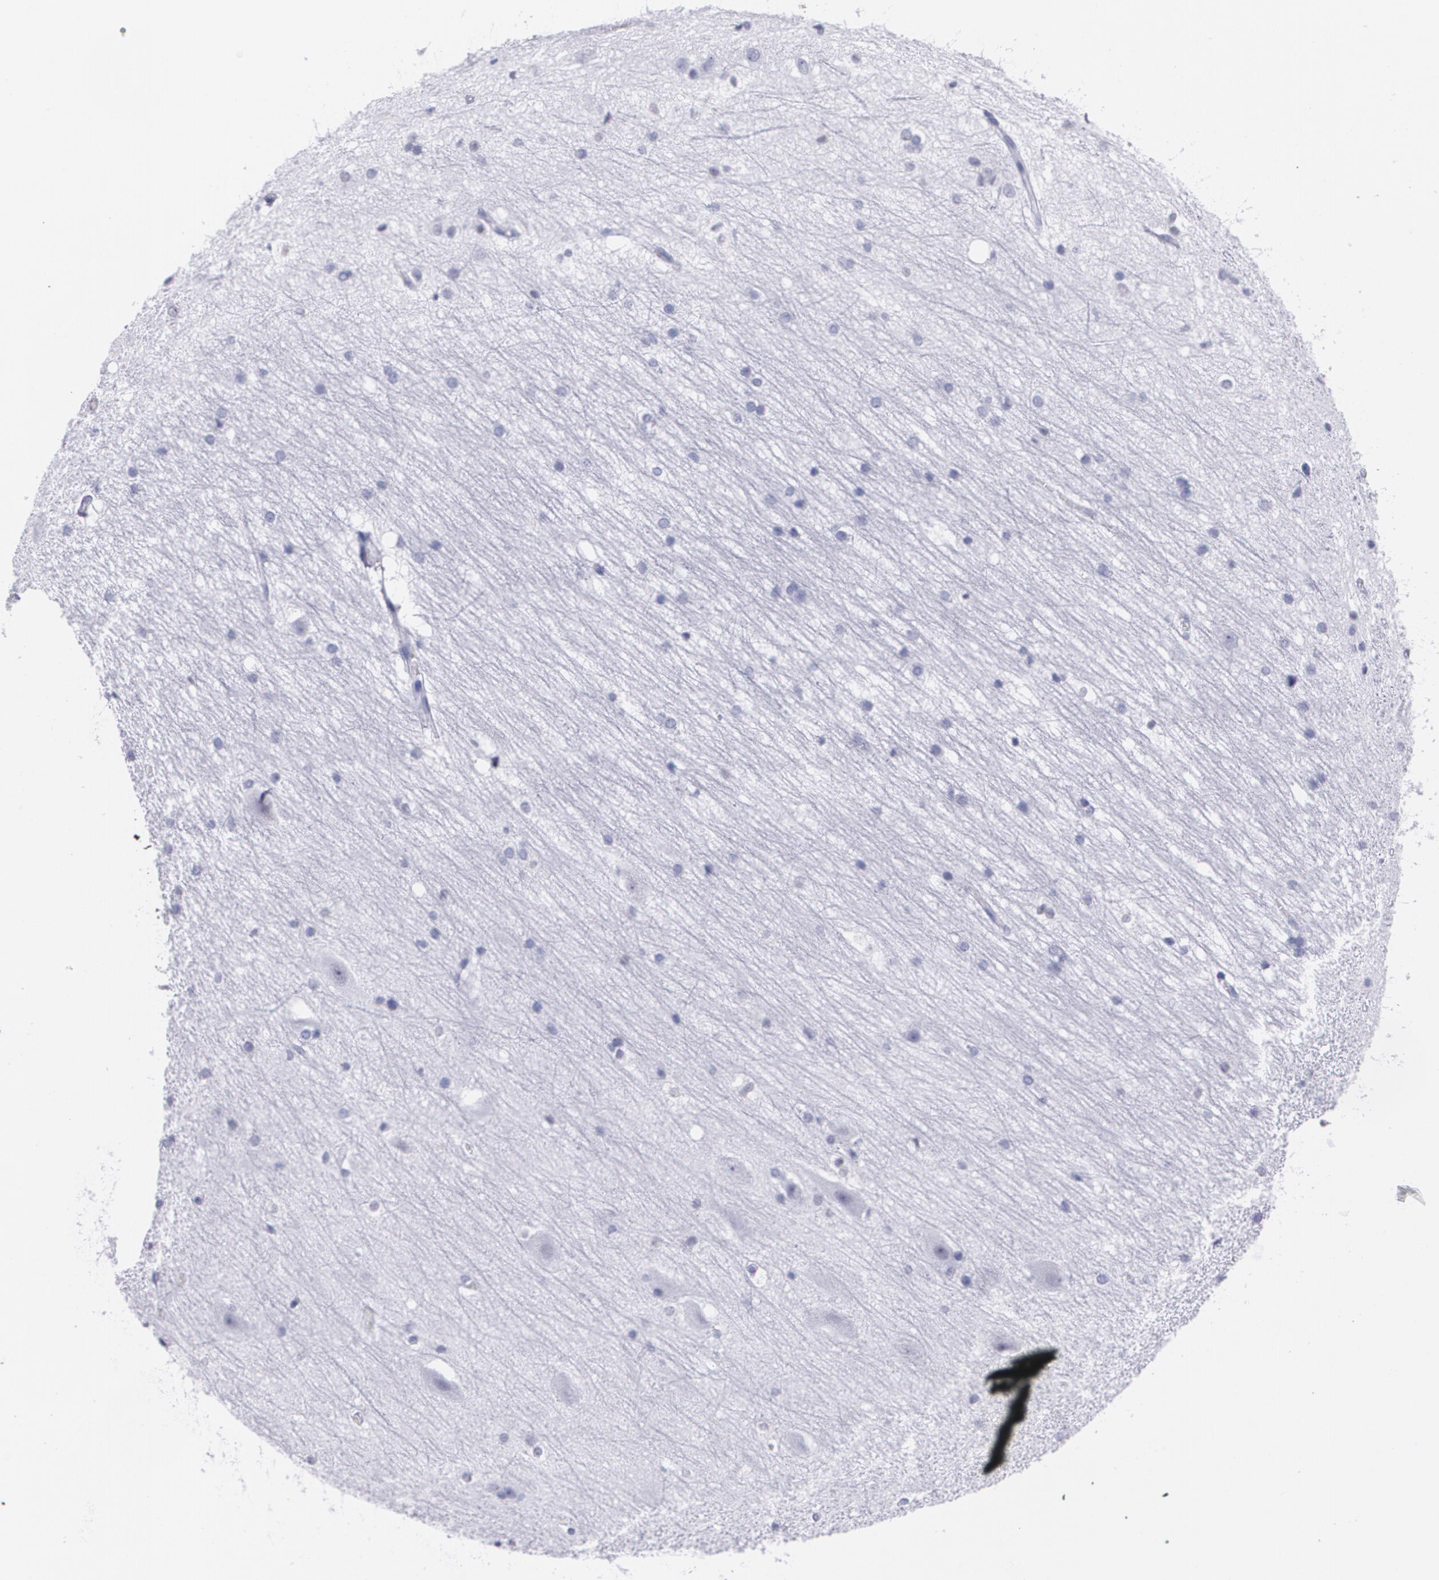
{"staining": {"intensity": "negative", "quantity": "none", "location": "none"}, "tissue": "hippocampus", "cell_type": "Glial cells", "image_type": "normal", "snomed": [{"axis": "morphology", "description": "Normal tissue, NOS"}, {"axis": "topography", "description": "Hippocampus"}], "caption": "Immunohistochemical staining of normal human hippocampus exhibits no significant positivity in glial cells.", "gene": "TP53", "patient": {"sex": "female", "age": 19}}